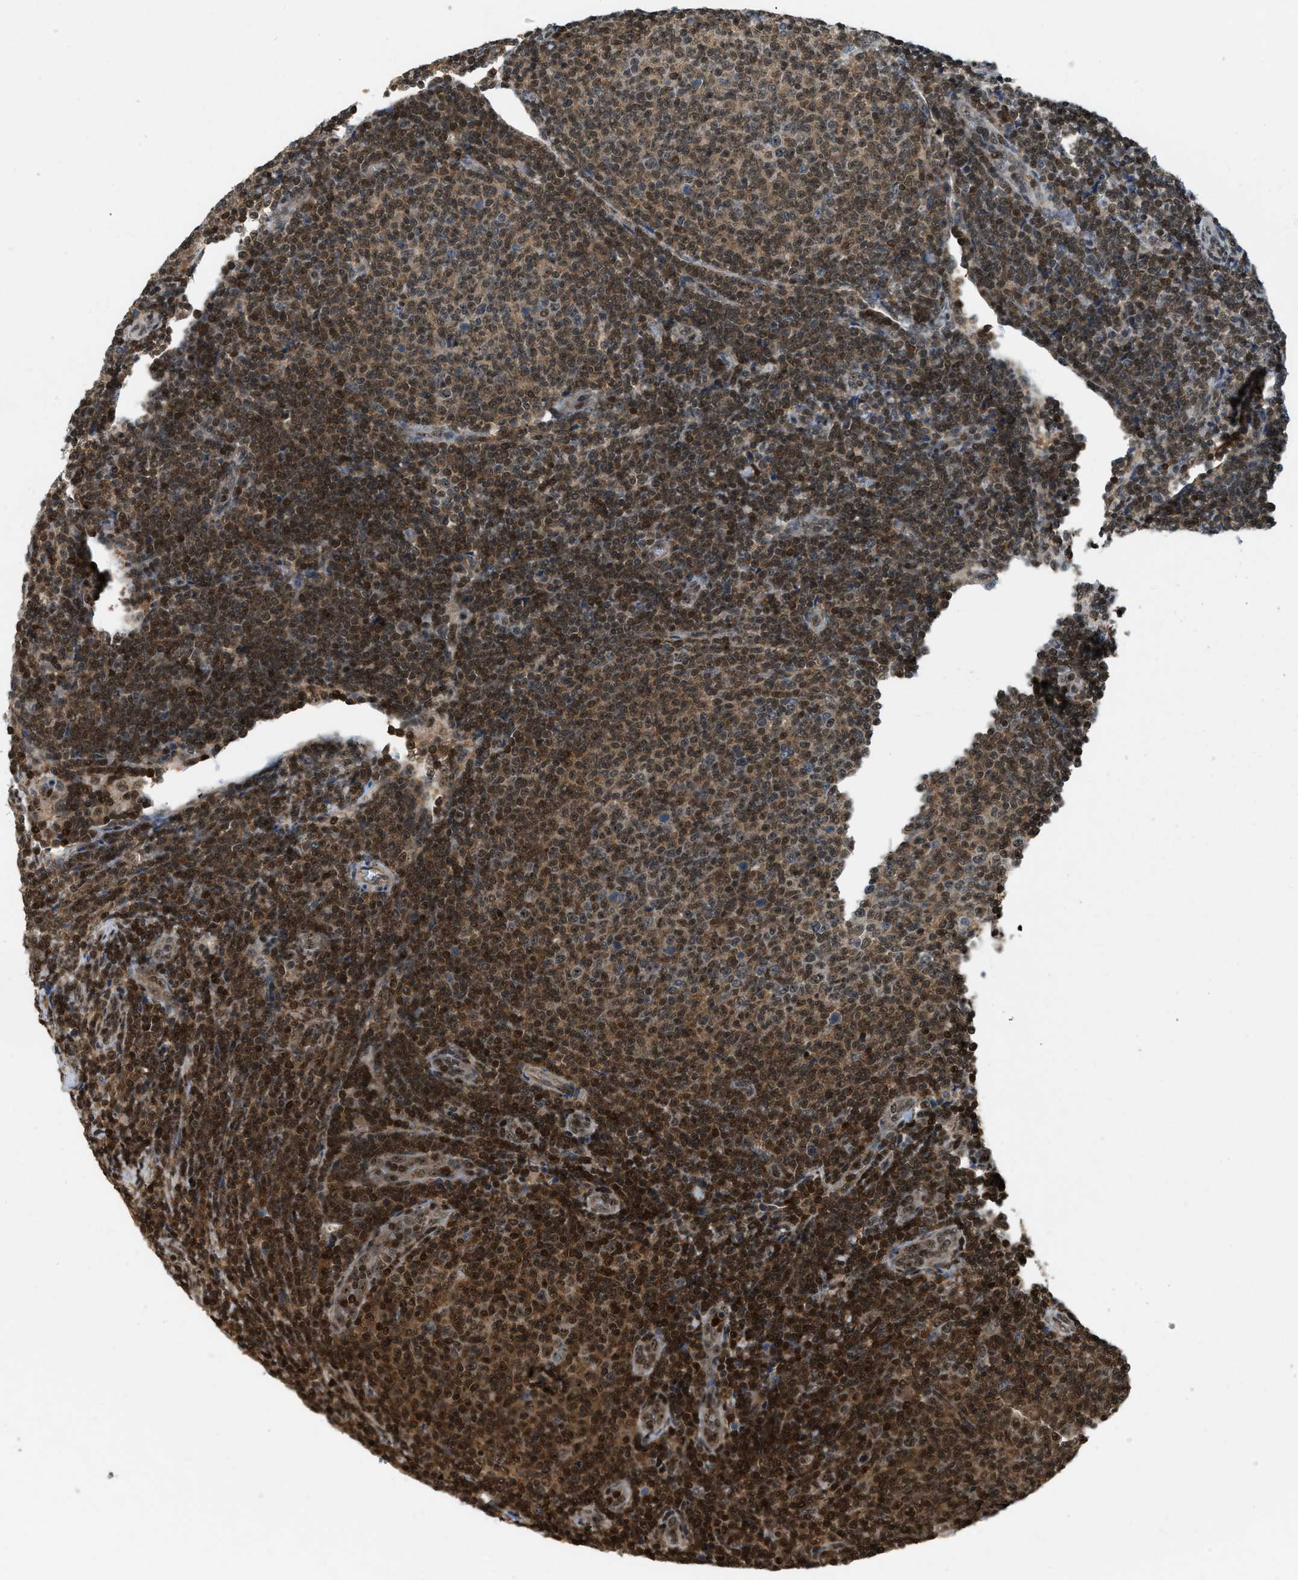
{"staining": {"intensity": "strong", "quantity": ">75%", "location": "cytoplasmic/membranous,nuclear"}, "tissue": "lymphoma", "cell_type": "Tumor cells", "image_type": "cancer", "snomed": [{"axis": "morphology", "description": "Malignant lymphoma, non-Hodgkin's type, Low grade"}, {"axis": "topography", "description": "Lymph node"}], "caption": "An IHC micrograph of neoplastic tissue is shown. Protein staining in brown highlights strong cytoplasmic/membranous and nuclear positivity in lymphoma within tumor cells.", "gene": "E2F1", "patient": {"sex": "male", "age": 66}}